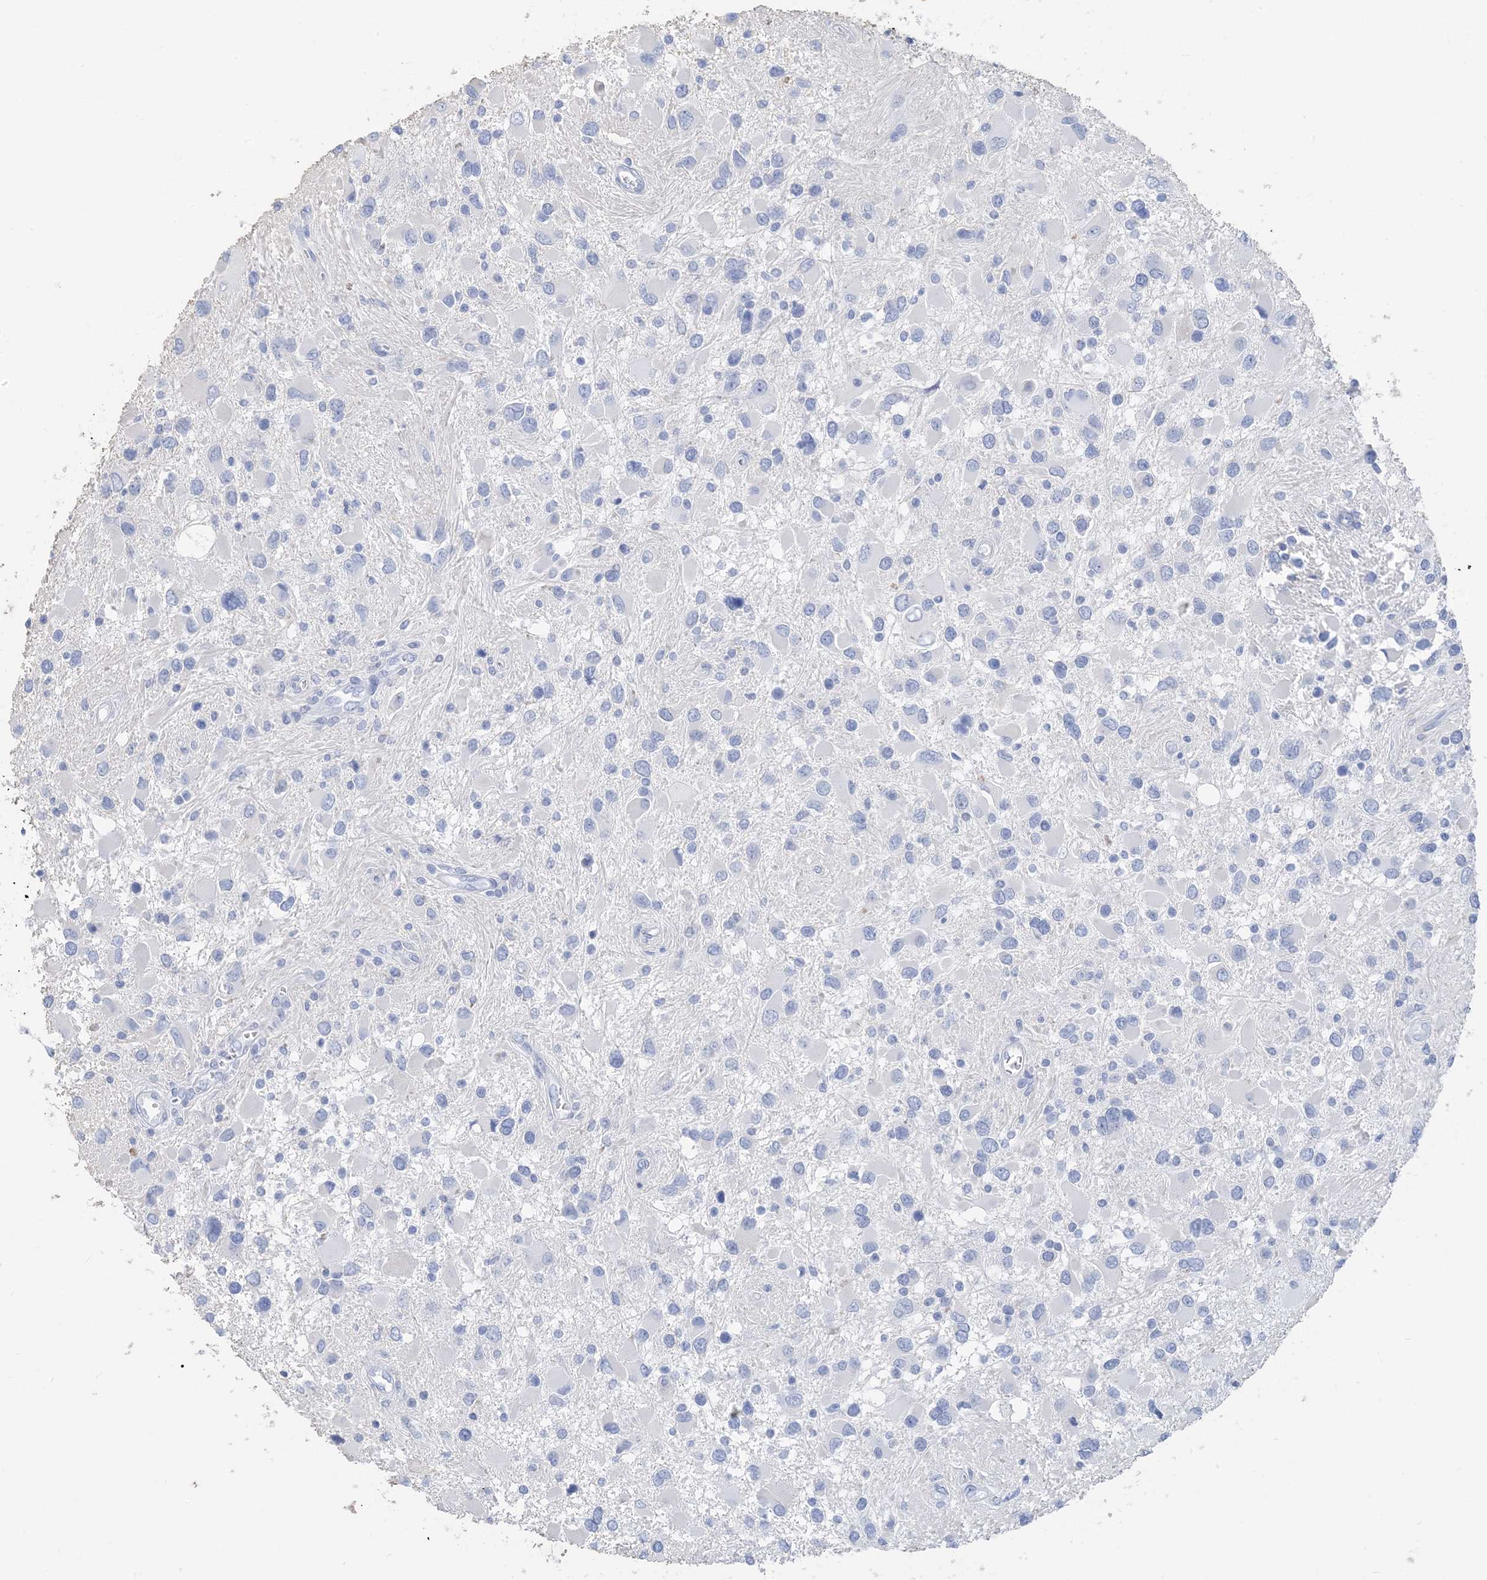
{"staining": {"intensity": "negative", "quantity": "none", "location": "none"}, "tissue": "glioma", "cell_type": "Tumor cells", "image_type": "cancer", "snomed": [{"axis": "morphology", "description": "Glioma, malignant, High grade"}, {"axis": "topography", "description": "Brain"}], "caption": "An image of human glioma is negative for staining in tumor cells.", "gene": "SH3YL1", "patient": {"sex": "male", "age": 53}}